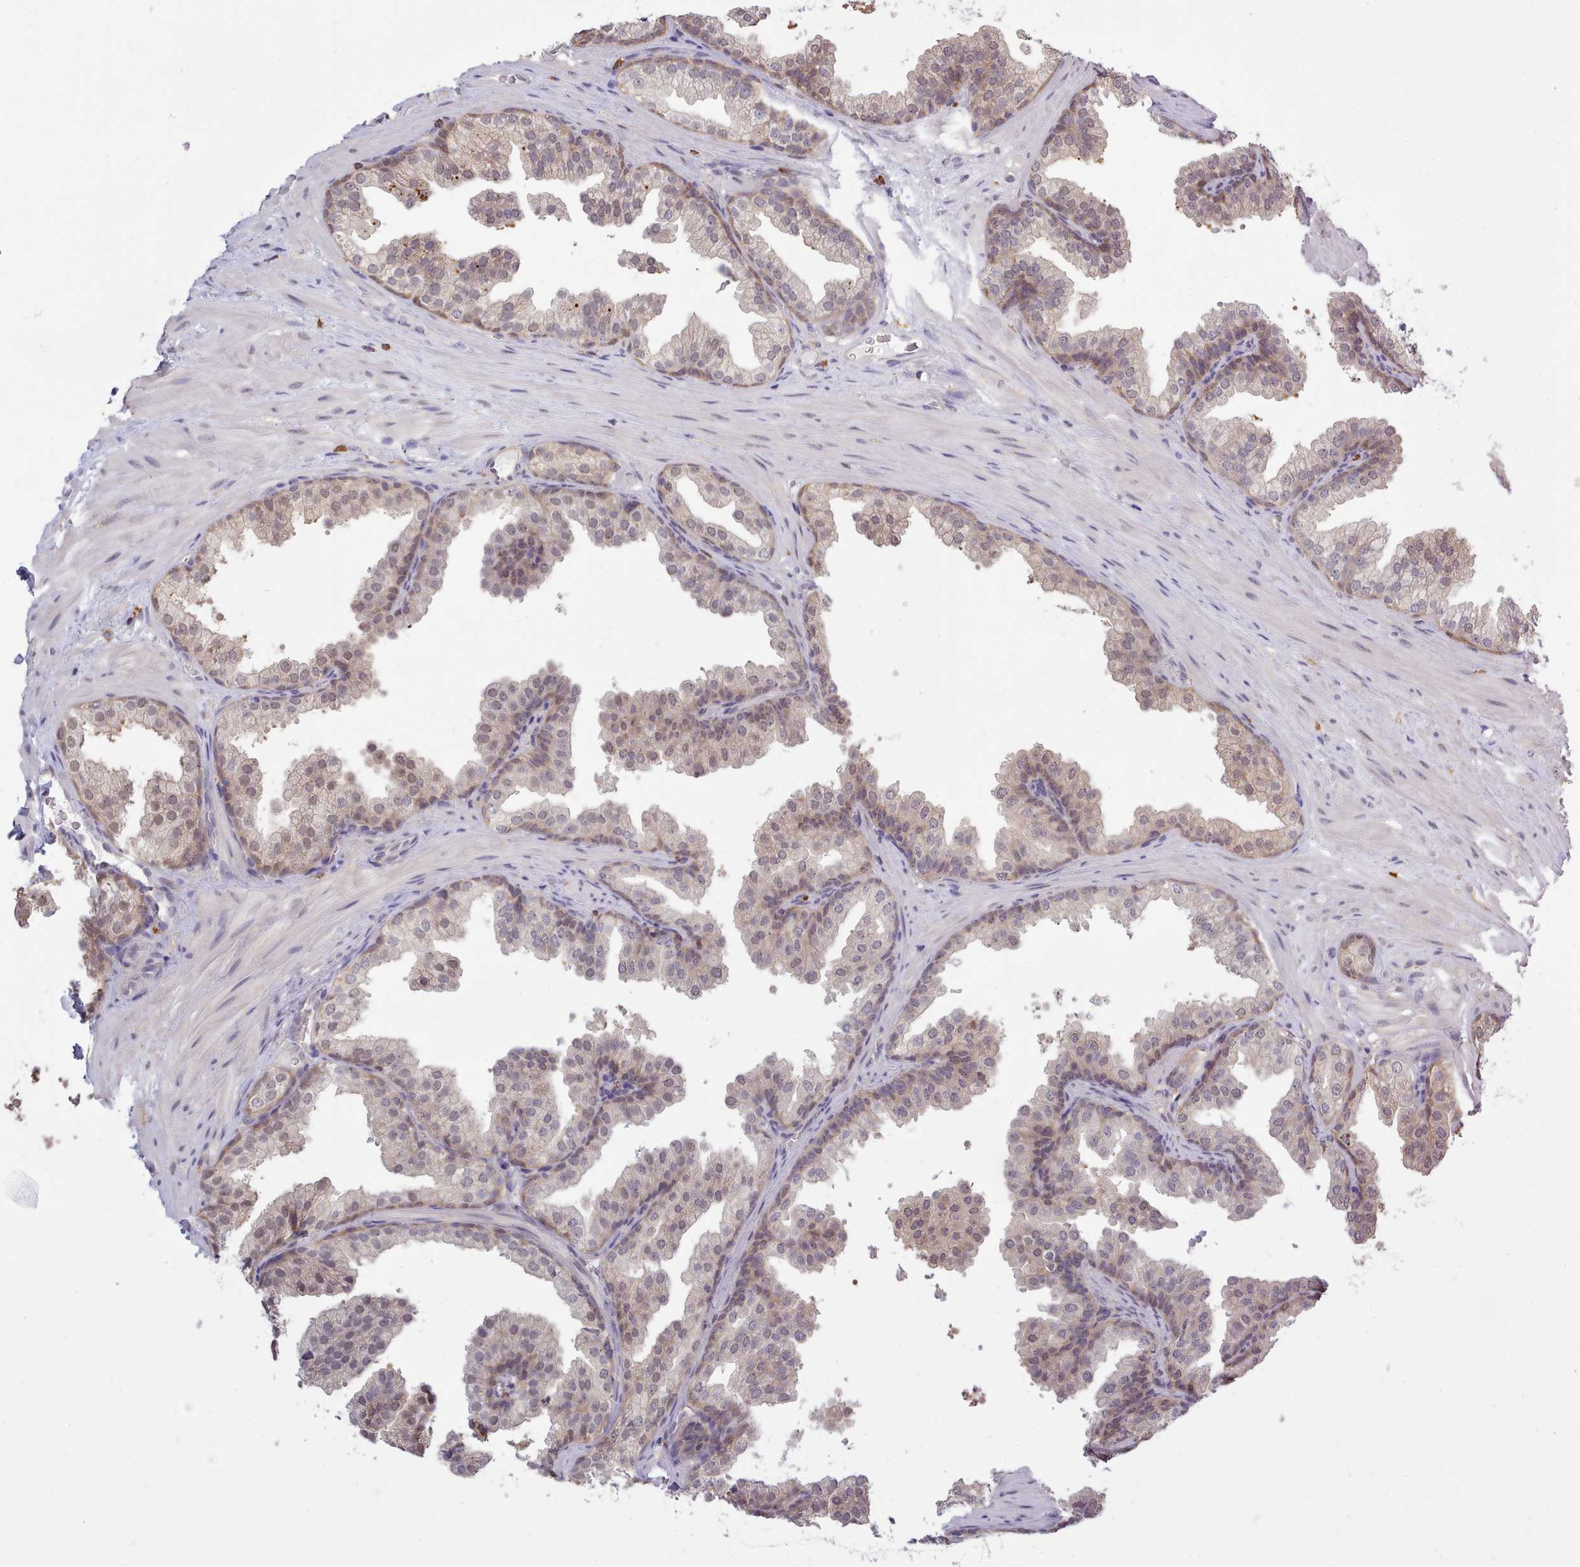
{"staining": {"intensity": "weak", "quantity": "25%-75%", "location": "nuclear"}, "tissue": "prostate", "cell_type": "Glandular cells", "image_type": "normal", "snomed": [{"axis": "morphology", "description": "Normal tissue, NOS"}, {"axis": "topography", "description": "Prostate"}], "caption": "Prostate stained with immunohistochemistry (IHC) reveals weak nuclear positivity in approximately 25%-75% of glandular cells.", "gene": "ARL17A", "patient": {"sex": "male", "age": 37}}